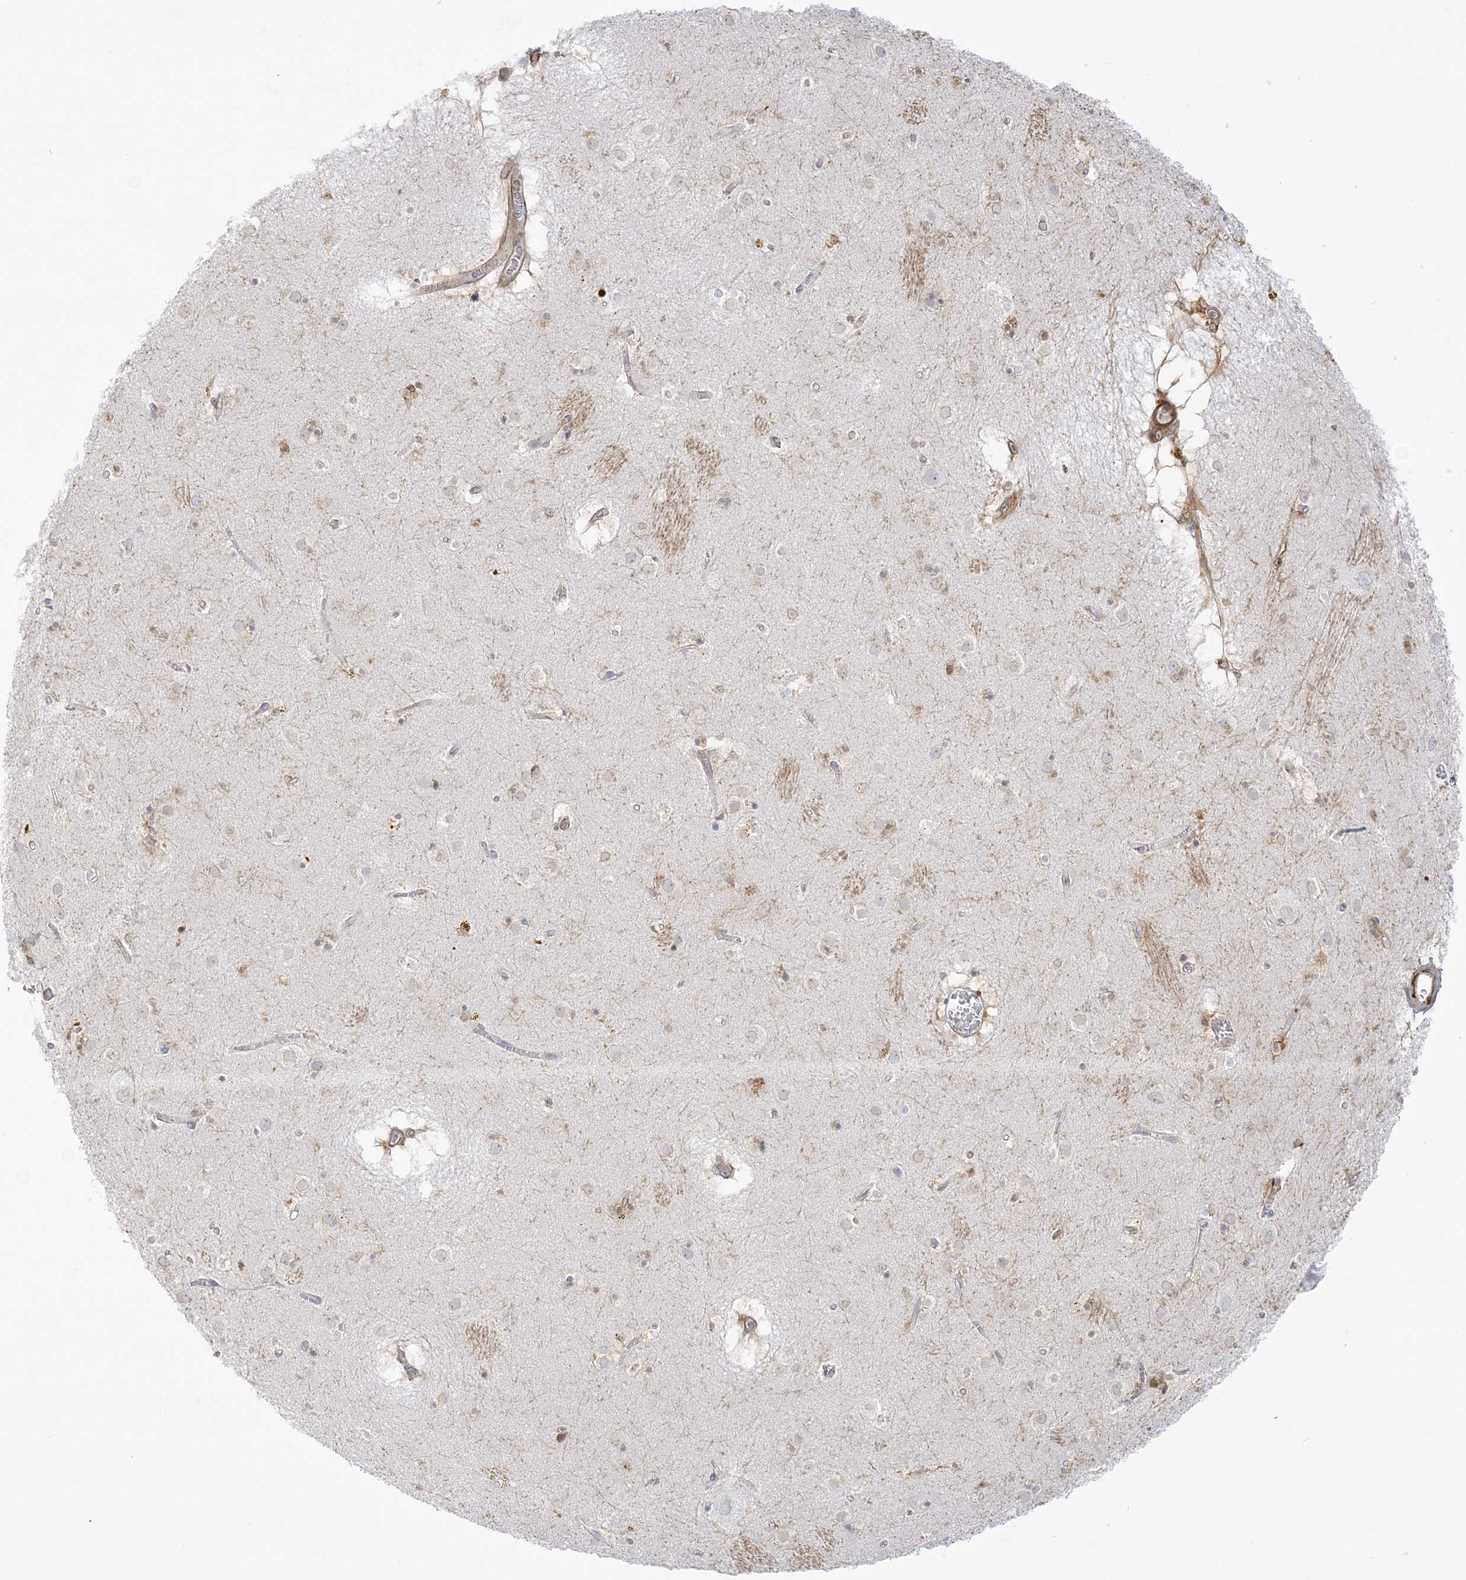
{"staining": {"intensity": "weak", "quantity": "<25%", "location": "cytoplasmic/membranous"}, "tissue": "caudate", "cell_type": "Glial cells", "image_type": "normal", "snomed": [{"axis": "morphology", "description": "Normal tissue, NOS"}, {"axis": "topography", "description": "Lateral ventricle wall"}], "caption": "The histopathology image shows no staining of glial cells in normal caudate. (IHC, brightfield microscopy, high magnification).", "gene": "ICMT", "patient": {"sex": "male", "age": 70}}